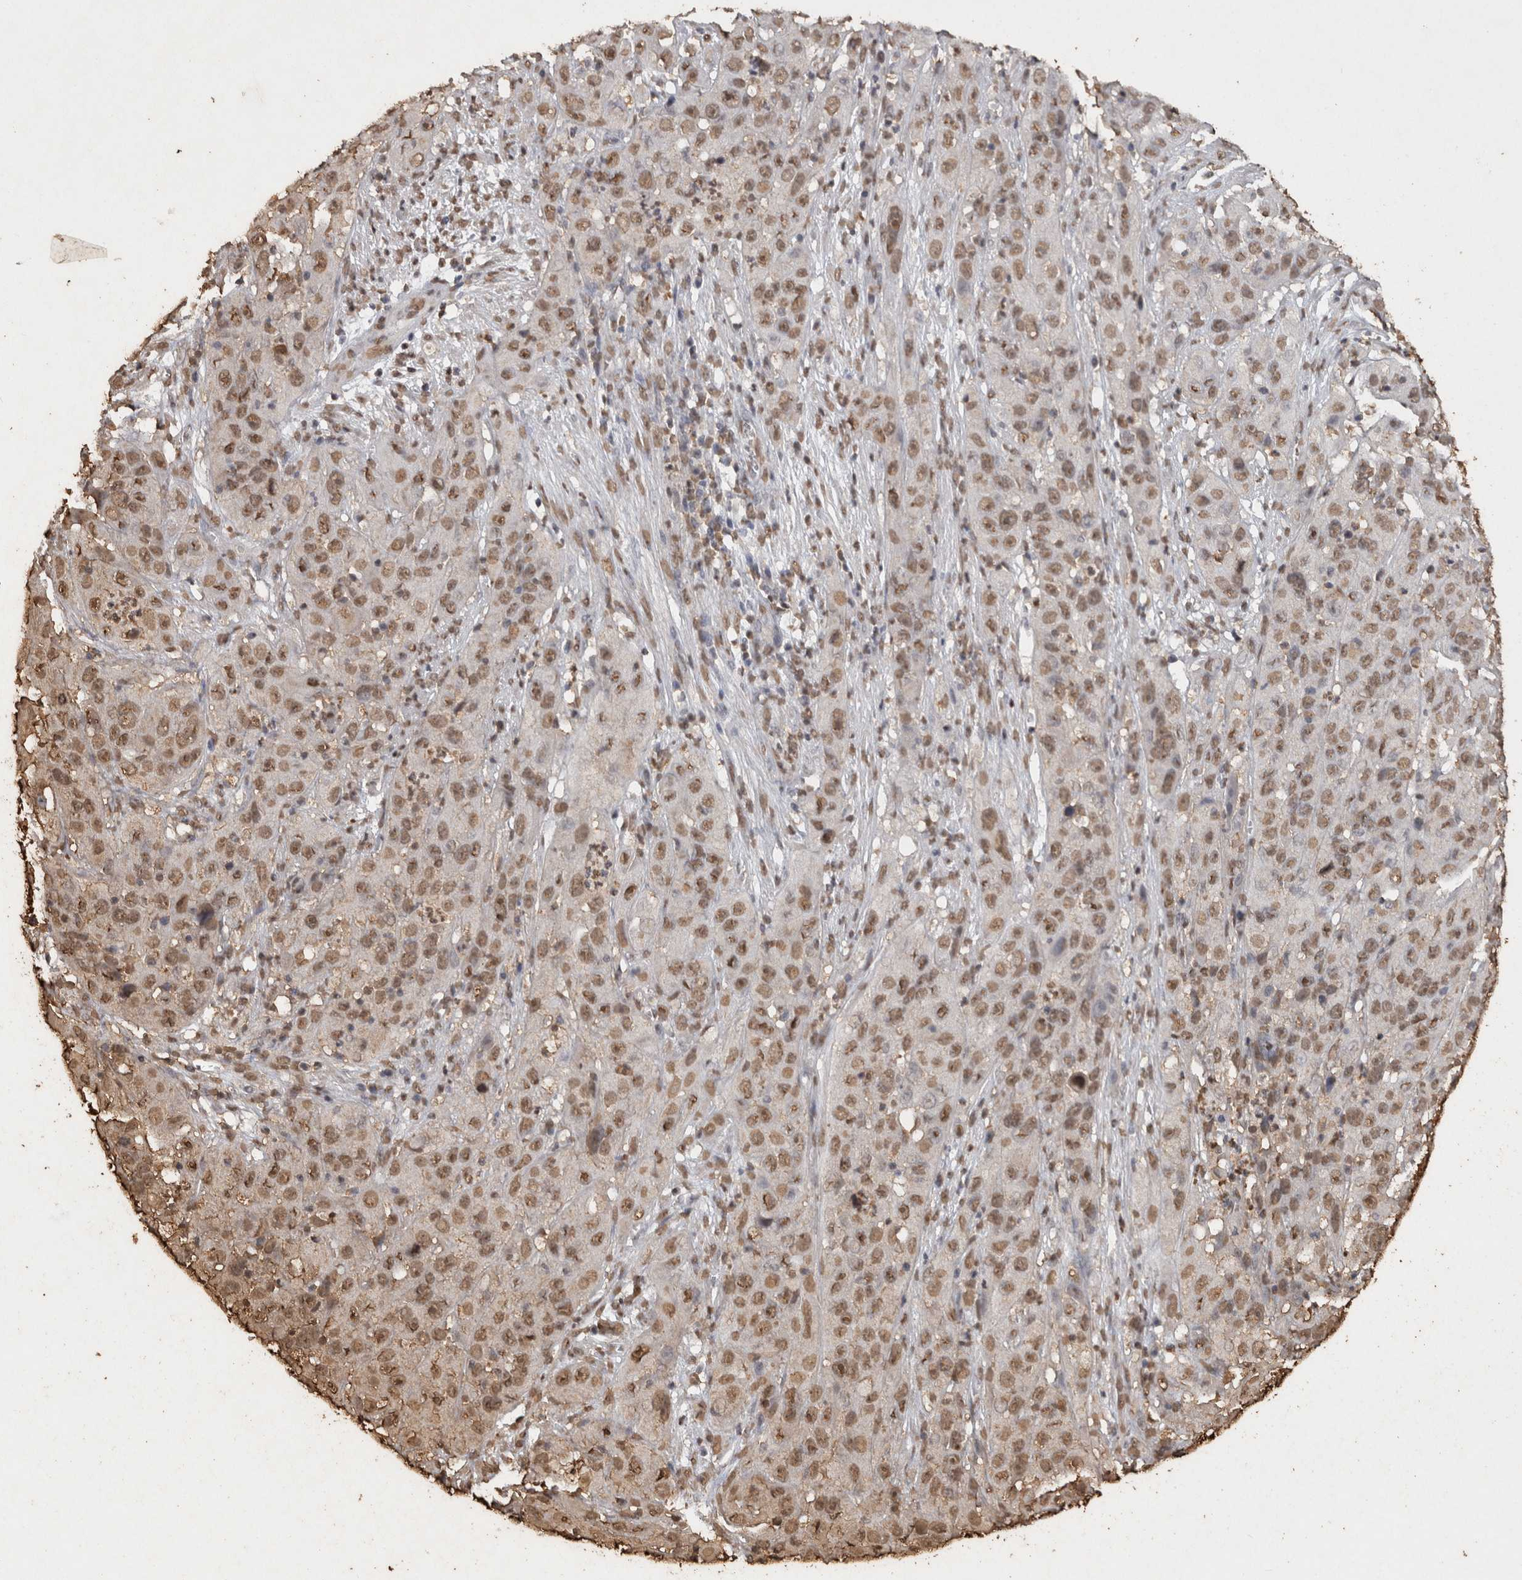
{"staining": {"intensity": "moderate", "quantity": ">75%", "location": "nuclear"}, "tissue": "cervical cancer", "cell_type": "Tumor cells", "image_type": "cancer", "snomed": [{"axis": "morphology", "description": "Squamous cell carcinoma, NOS"}, {"axis": "topography", "description": "Cervix"}], "caption": "The micrograph exhibits a brown stain indicating the presence of a protein in the nuclear of tumor cells in cervical cancer.", "gene": "FSTL3", "patient": {"sex": "female", "age": 32}}